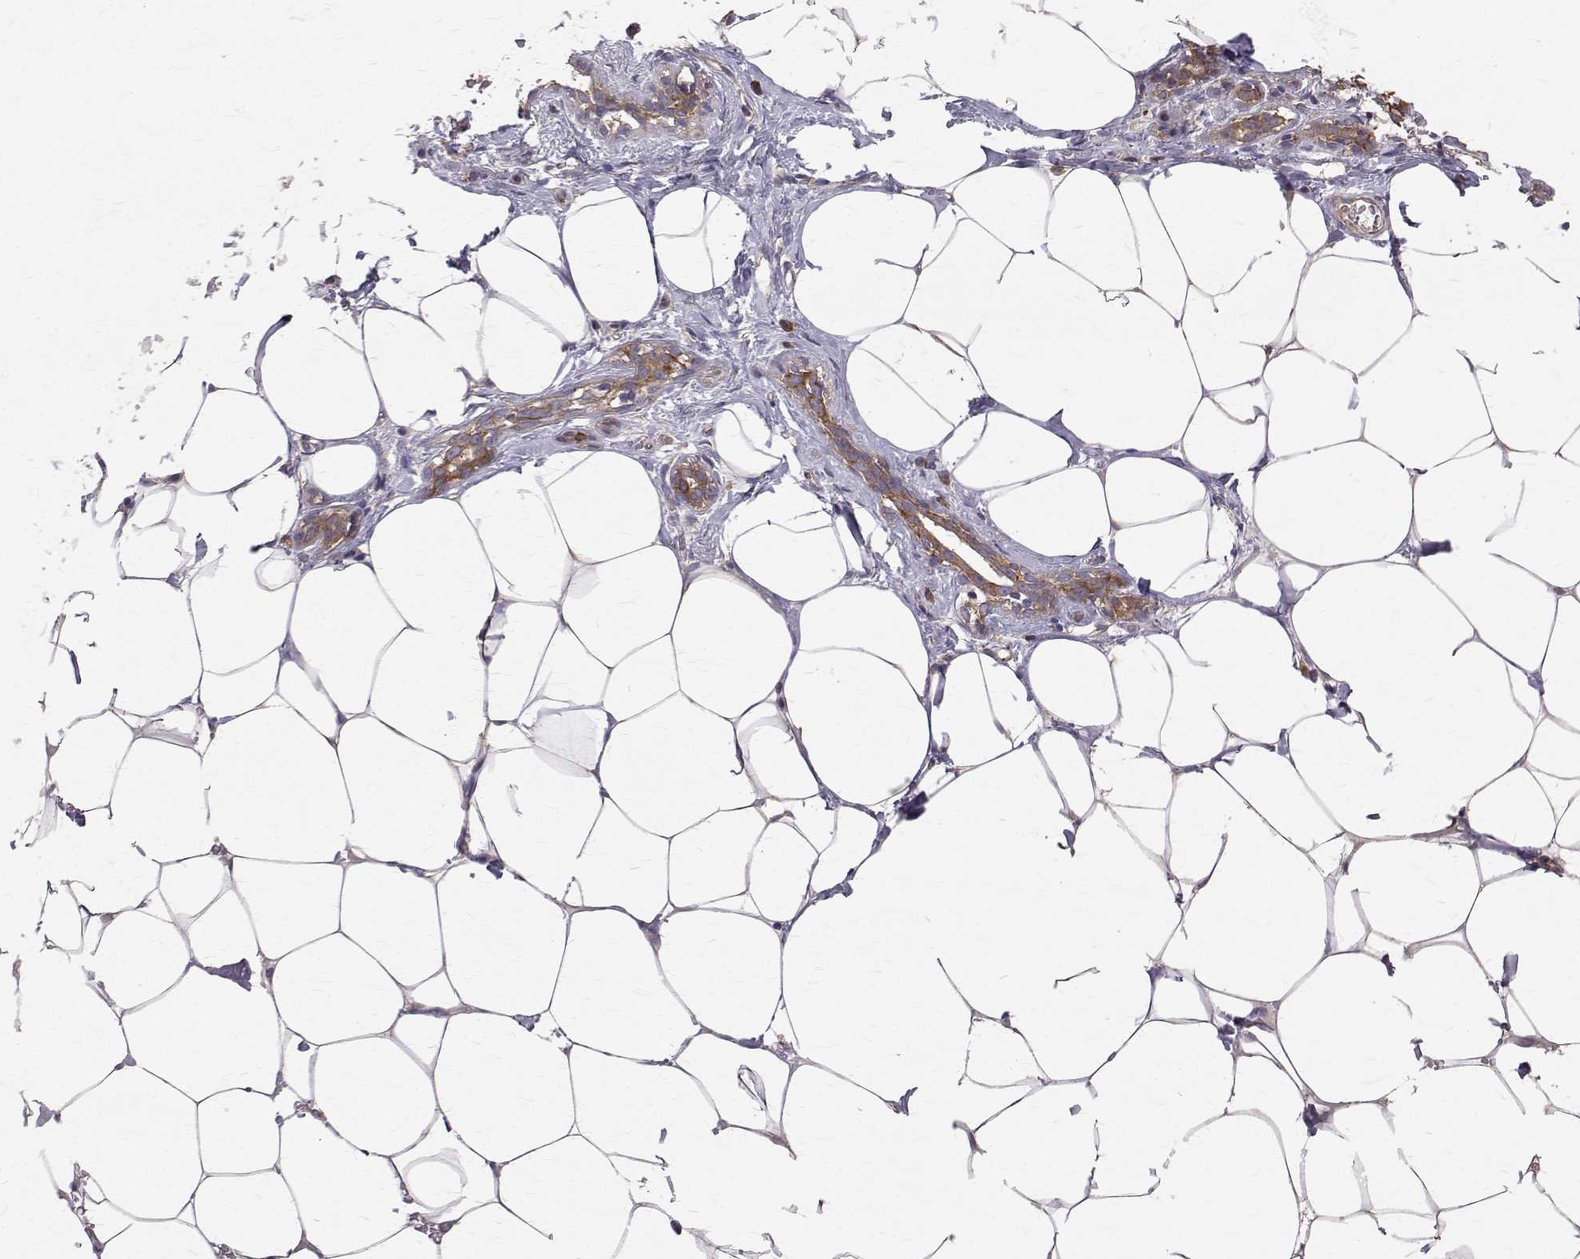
{"staining": {"intensity": "weak", "quantity": "<25%", "location": "cytoplasmic/membranous"}, "tissue": "breast", "cell_type": "Adipocytes", "image_type": "normal", "snomed": [{"axis": "morphology", "description": "Normal tissue, NOS"}, {"axis": "topography", "description": "Breast"}], "caption": "IHC photomicrograph of benign breast: human breast stained with DAB (3,3'-diaminobenzidine) displays no significant protein positivity in adipocytes.", "gene": "FARSB", "patient": {"sex": "female", "age": 27}}